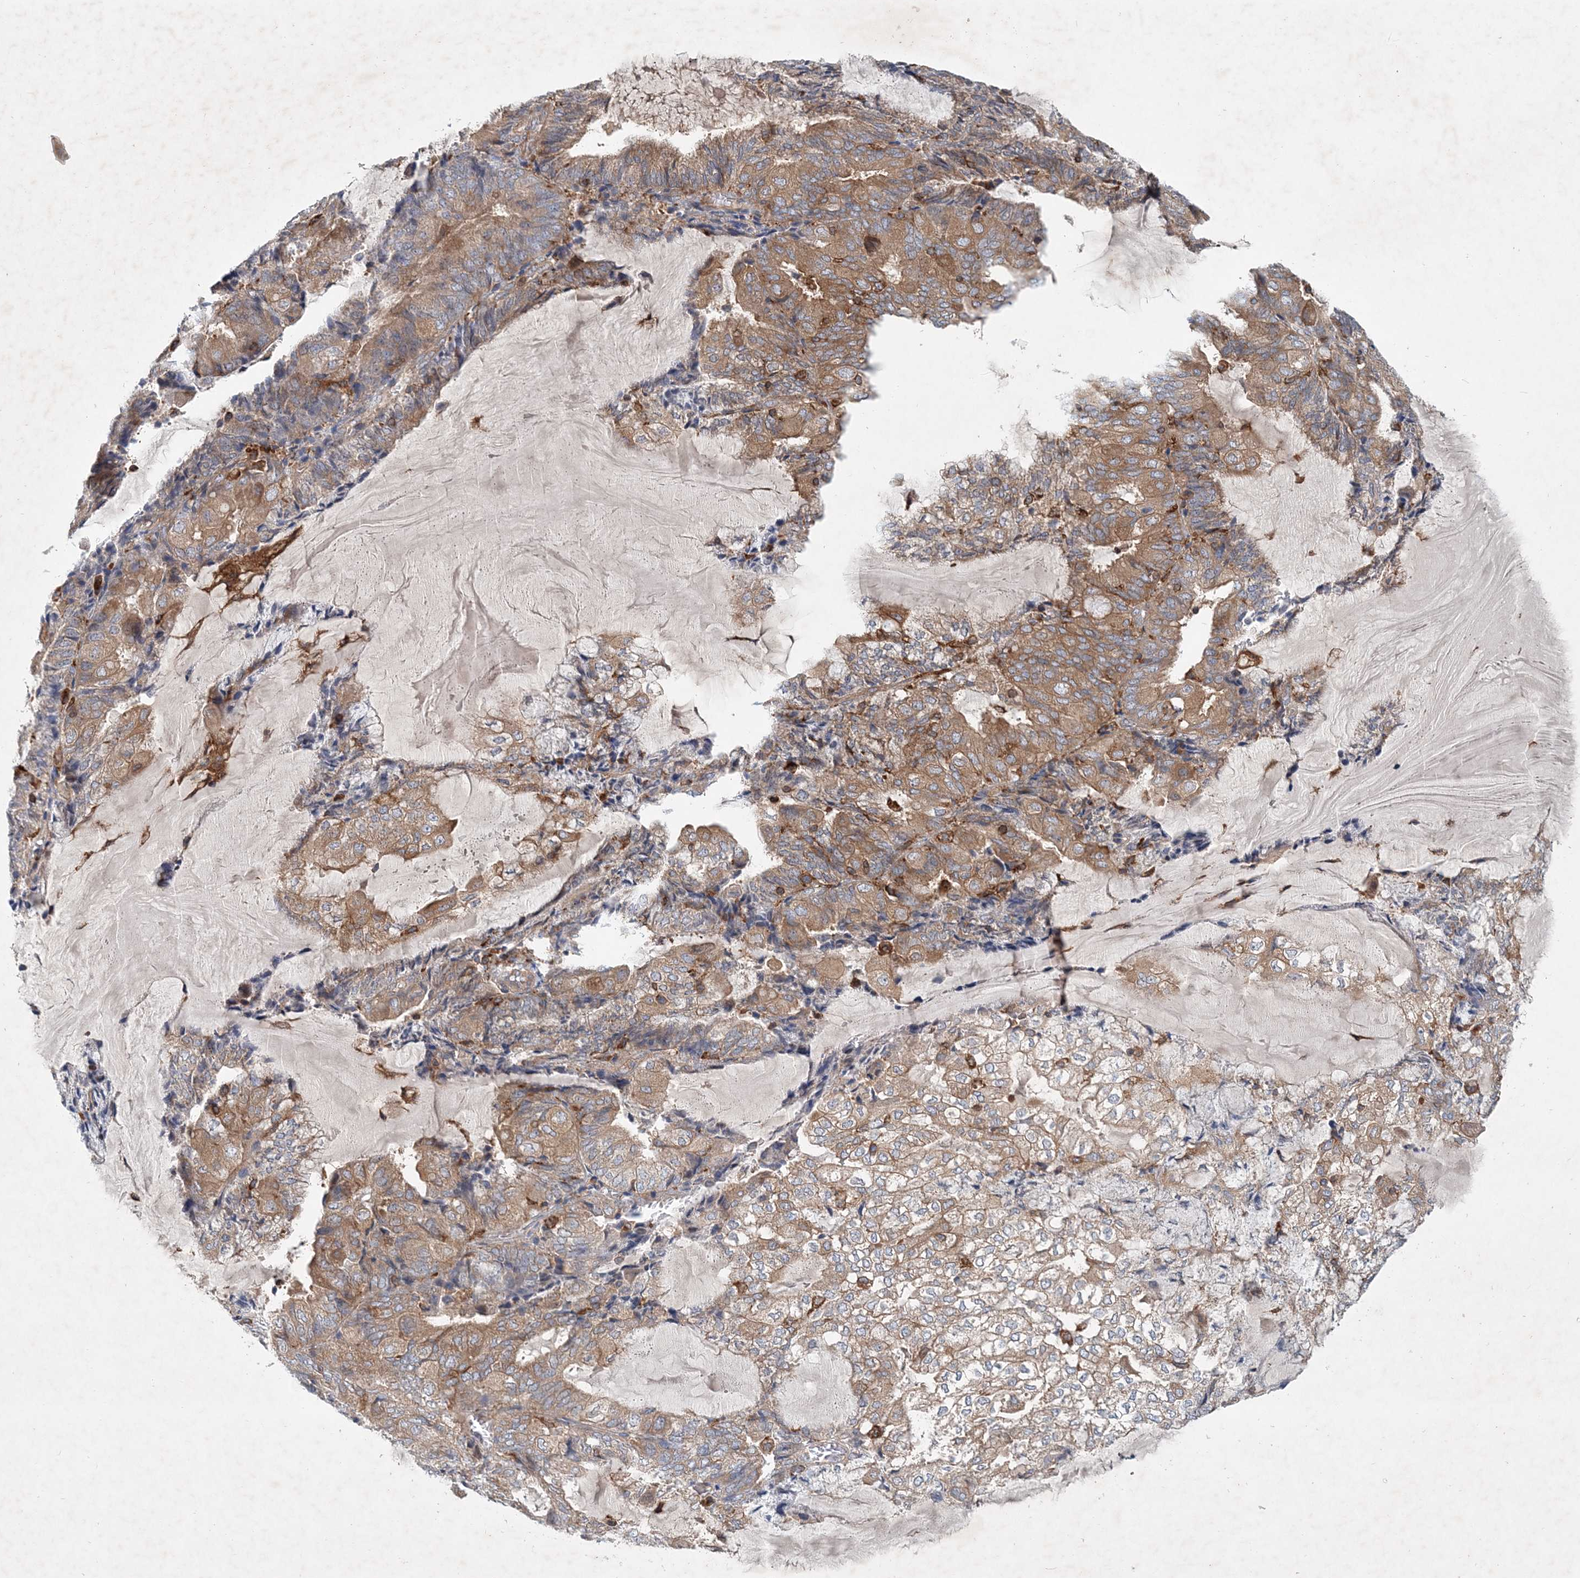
{"staining": {"intensity": "moderate", "quantity": "25%-75%", "location": "cytoplasmic/membranous"}, "tissue": "endometrial cancer", "cell_type": "Tumor cells", "image_type": "cancer", "snomed": [{"axis": "morphology", "description": "Adenocarcinoma, NOS"}, {"axis": "topography", "description": "Endometrium"}], "caption": "There is medium levels of moderate cytoplasmic/membranous staining in tumor cells of endometrial cancer (adenocarcinoma), as demonstrated by immunohistochemical staining (brown color).", "gene": "P2RY10", "patient": {"sex": "female", "age": 81}}